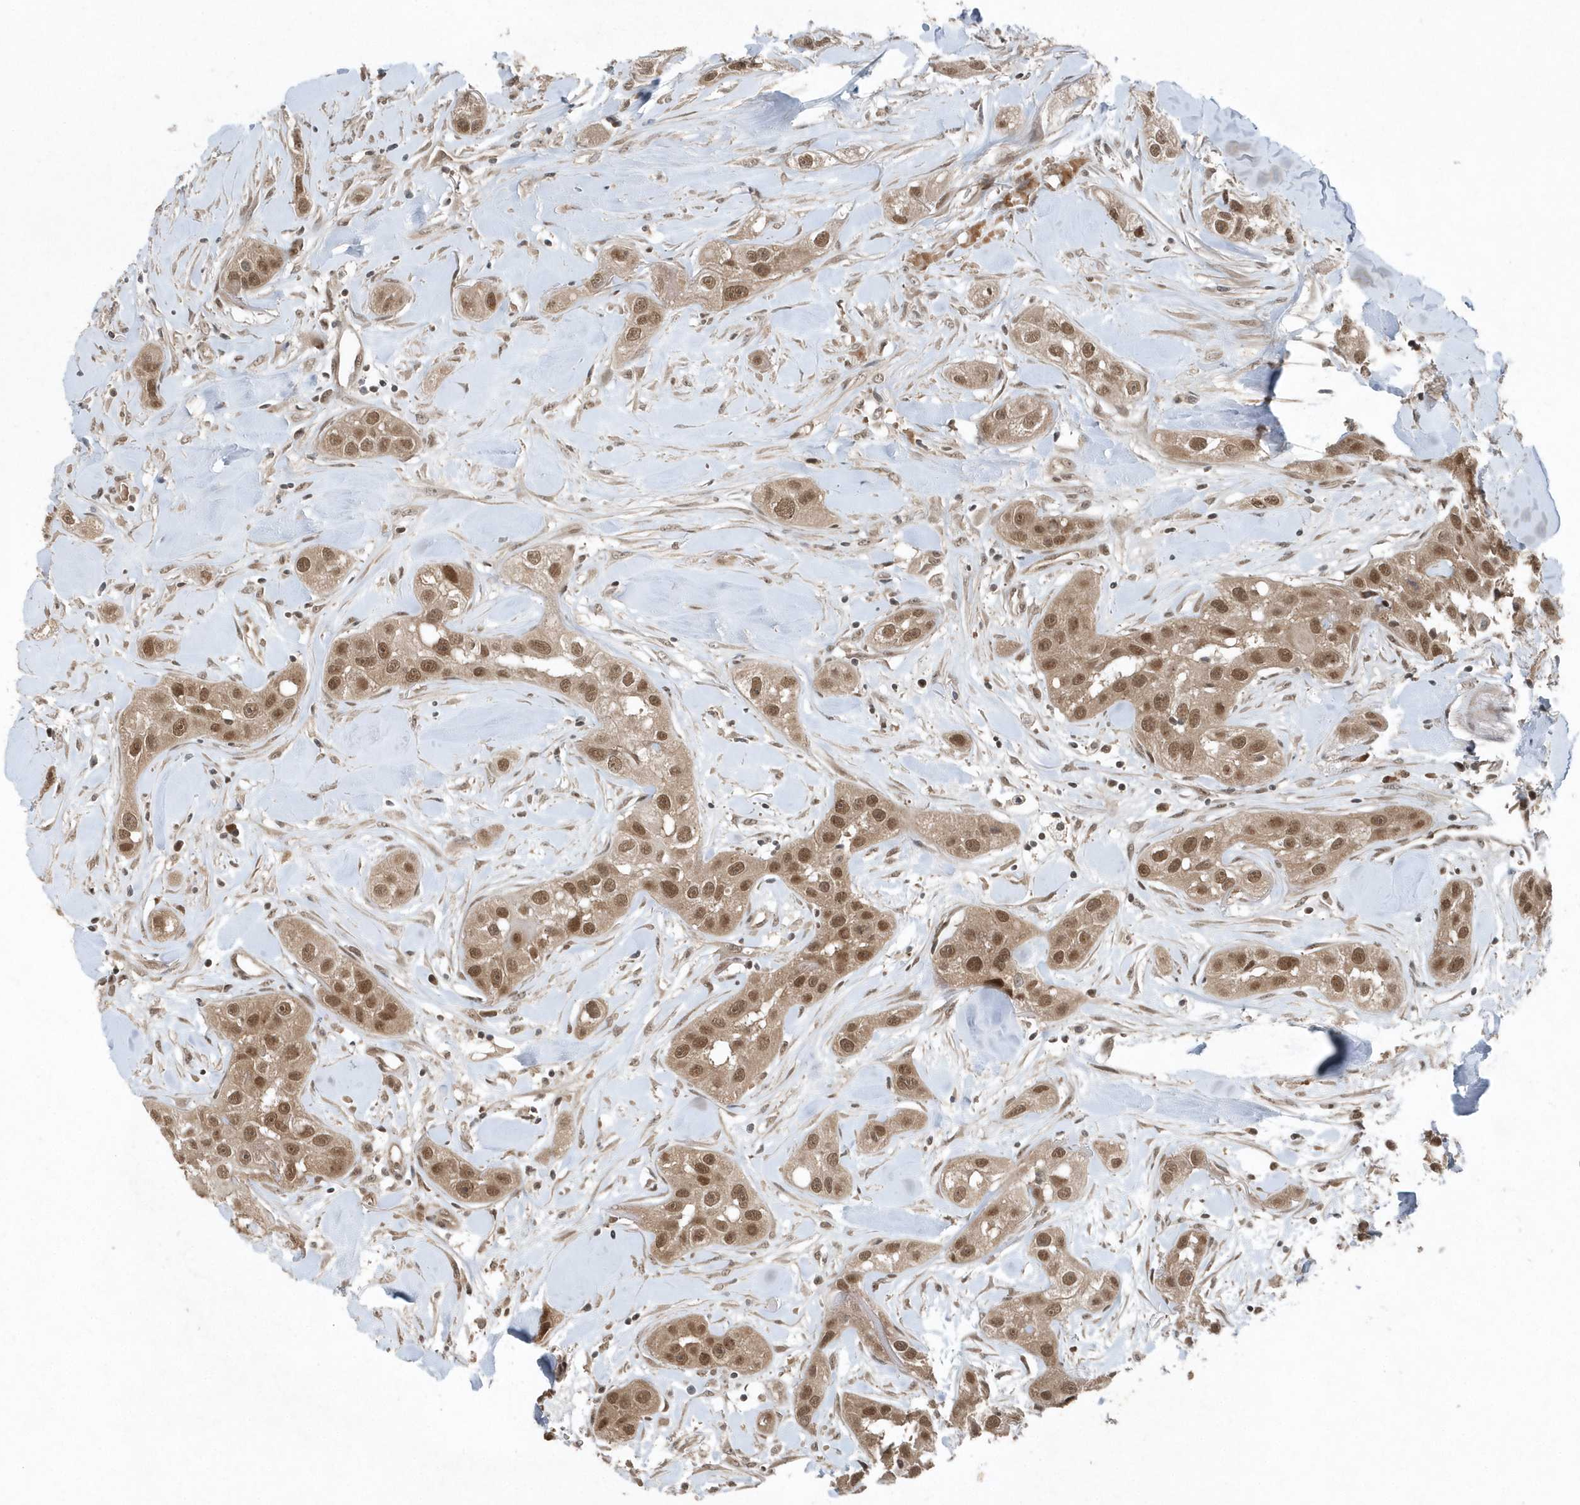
{"staining": {"intensity": "moderate", "quantity": ">75%", "location": "nuclear"}, "tissue": "head and neck cancer", "cell_type": "Tumor cells", "image_type": "cancer", "snomed": [{"axis": "morphology", "description": "Normal tissue, NOS"}, {"axis": "morphology", "description": "Squamous cell carcinoma, NOS"}, {"axis": "topography", "description": "Skeletal muscle"}, {"axis": "topography", "description": "Head-Neck"}], "caption": "Human squamous cell carcinoma (head and neck) stained with a brown dye exhibits moderate nuclear positive staining in approximately >75% of tumor cells.", "gene": "QTRT2", "patient": {"sex": "male", "age": 51}}